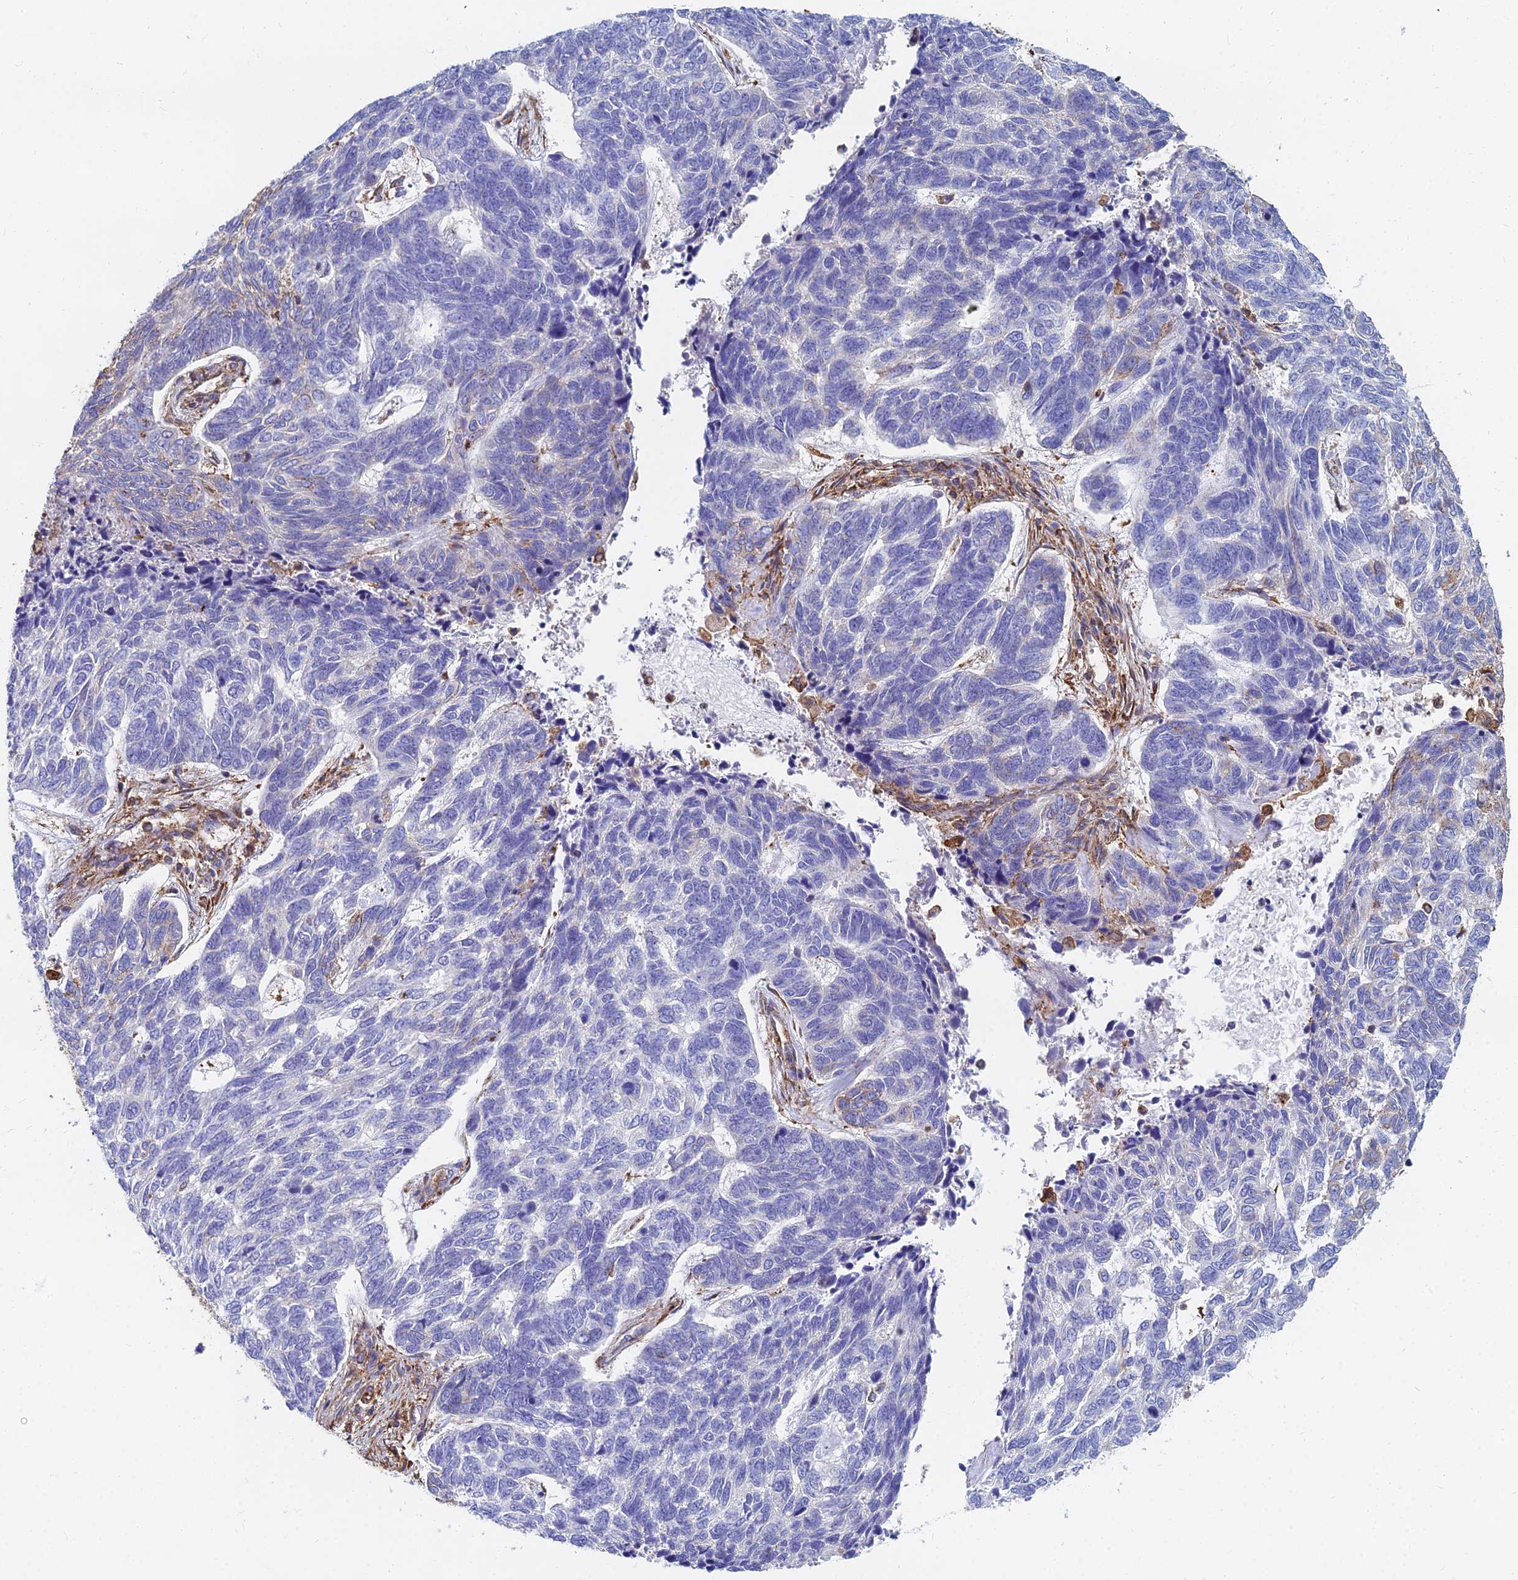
{"staining": {"intensity": "negative", "quantity": "none", "location": "none"}, "tissue": "skin cancer", "cell_type": "Tumor cells", "image_type": "cancer", "snomed": [{"axis": "morphology", "description": "Basal cell carcinoma"}, {"axis": "topography", "description": "Skin"}], "caption": "Protein analysis of basal cell carcinoma (skin) displays no significant positivity in tumor cells.", "gene": "GPR42", "patient": {"sex": "female", "age": 65}}